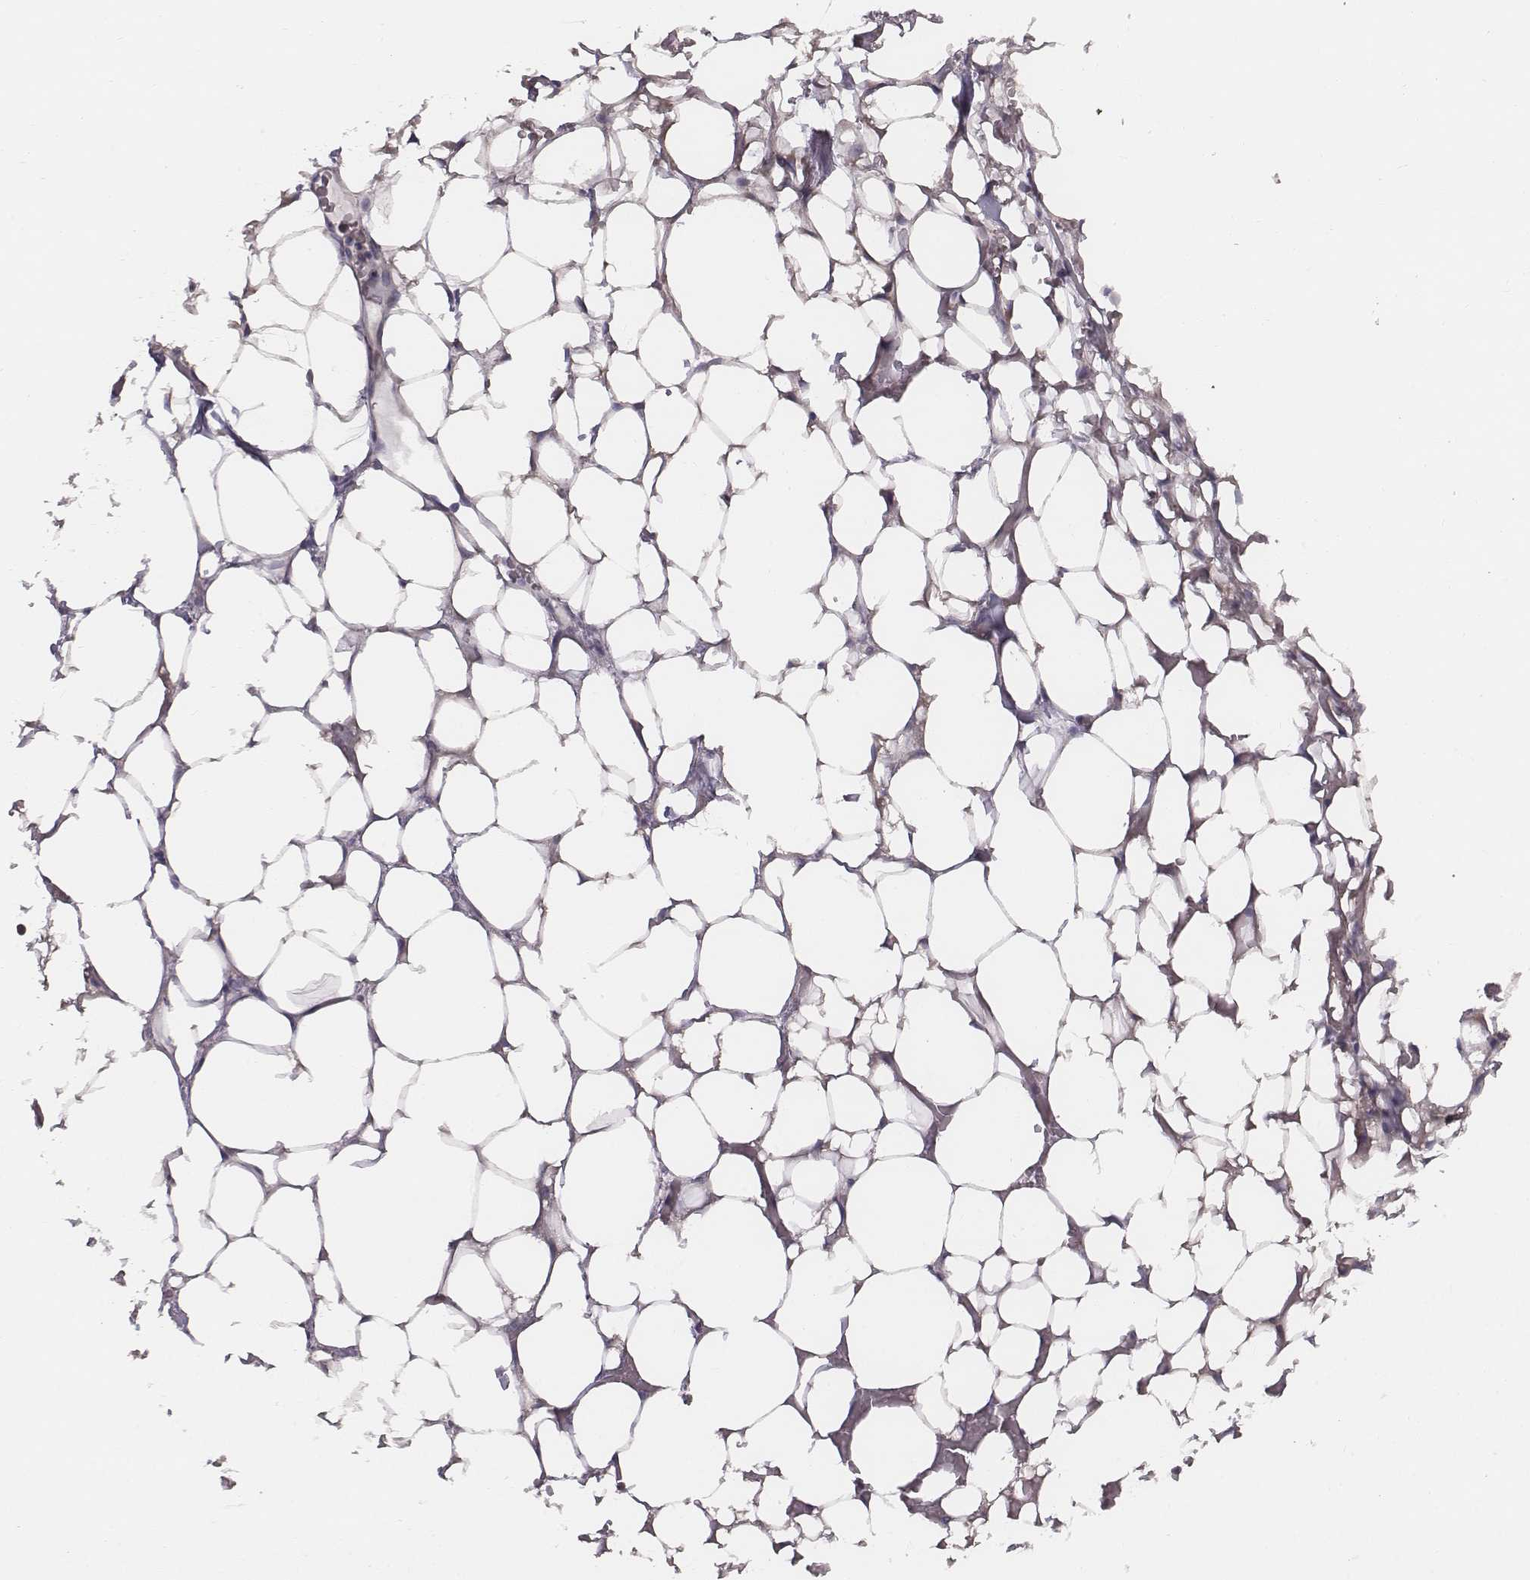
{"staining": {"intensity": "moderate", "quantity": "25%-75%", "location": "cytoplasmic/membranous"}, "tissue": "adrenal gland", "cell_type": "Glandular cells", "image_type": "normal", "snomed": [{"axis": "morphology", "description": "Normal tissue, NOS"}, {"axis": "topography", "description": "Adrenal gland"}], "caption": "Adrenal gland stained with DAB (3,3'-diaminobenzidine) IHC demonstrates medium levels of moderate cytoplasmic/membranous staining in about 25%-75% of glandular cells. Using DAB (3,3'-diaminobenzidine) (brown) and hematoxylin (blue) stains, captured at high magnification using brightfield microscopy.", "gene": "PRKCZ", "patient": {"sex": "male", "age": 53}}